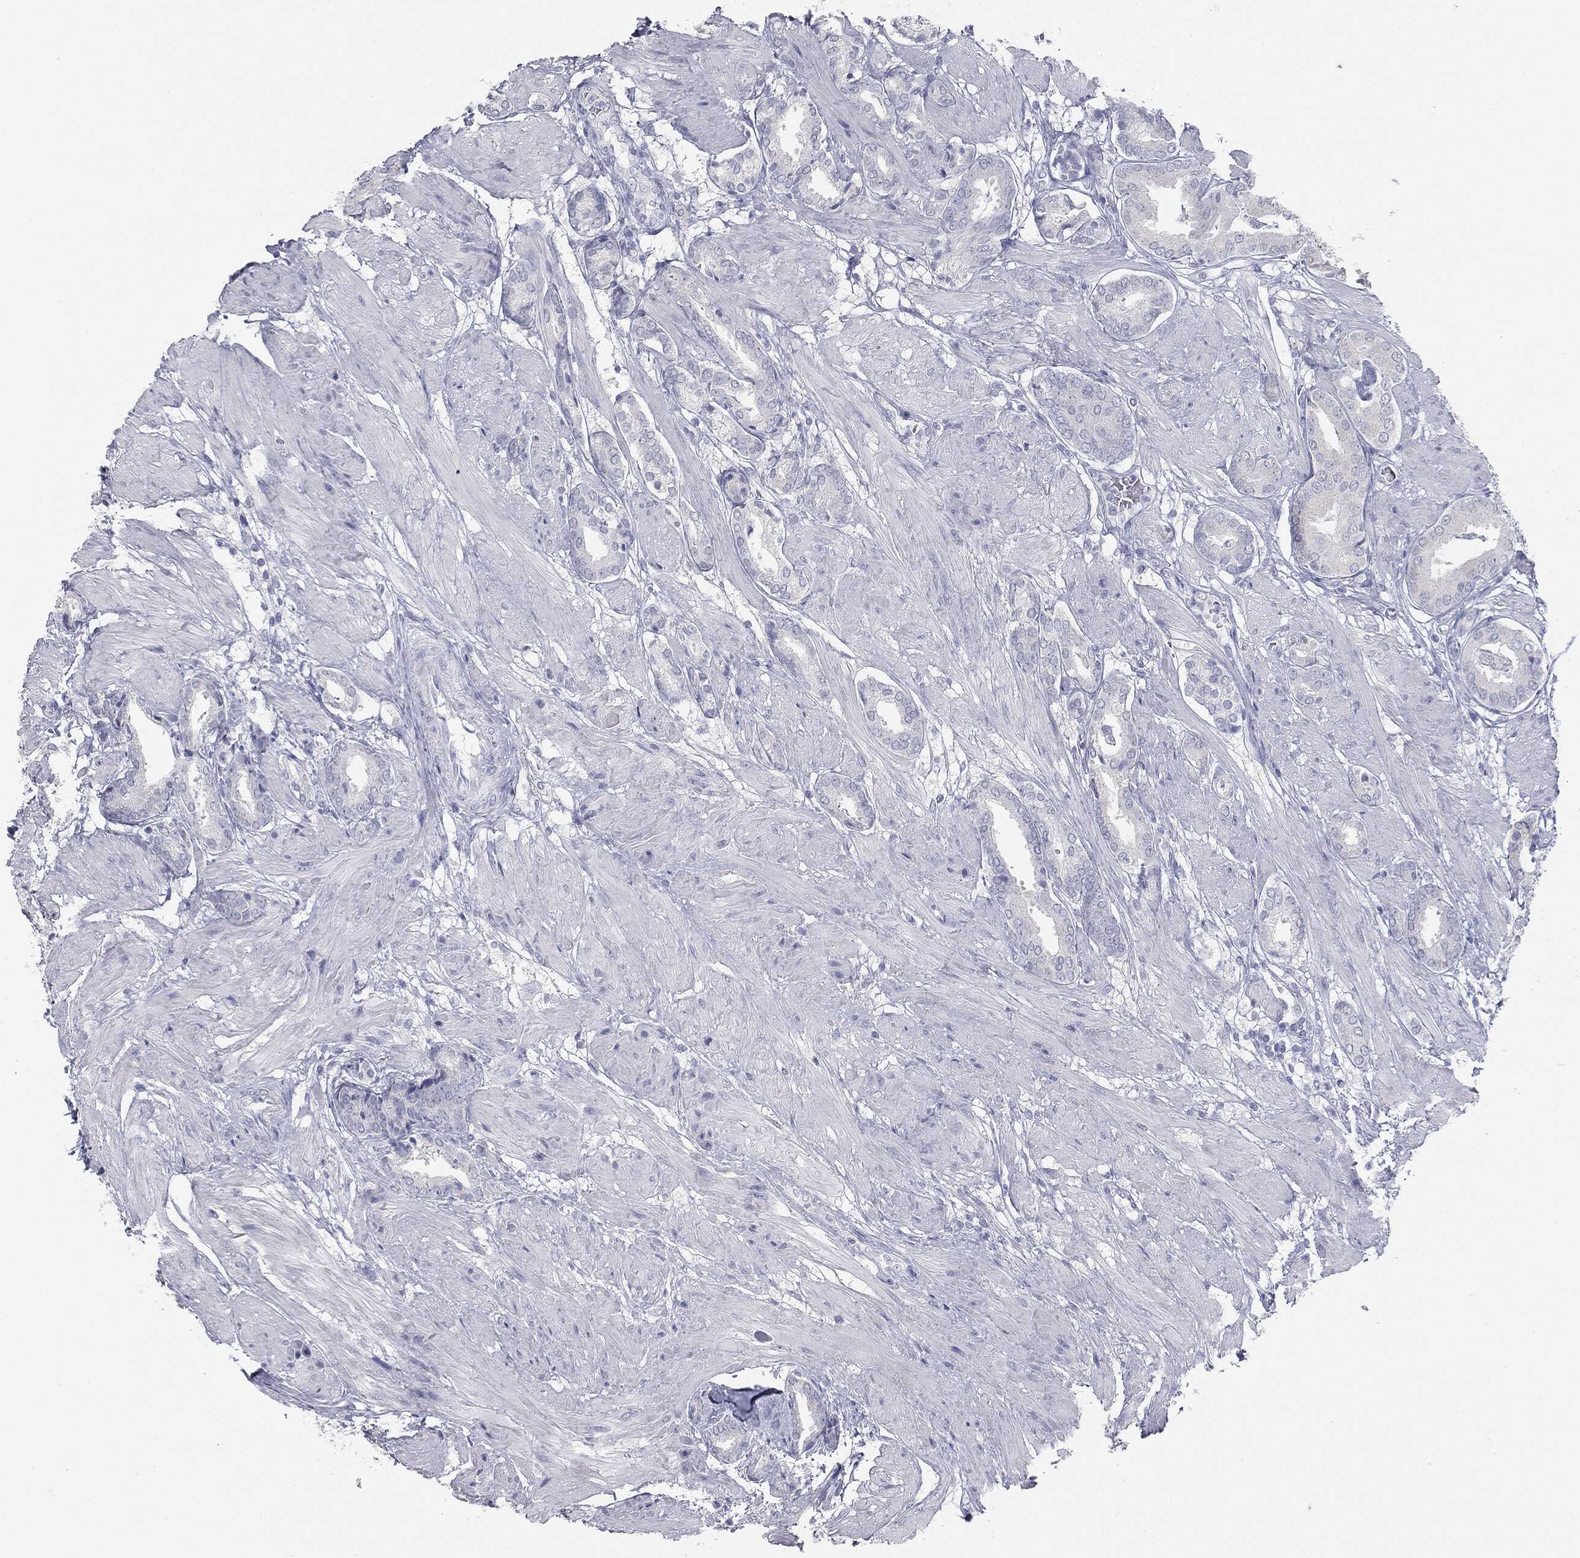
{"staining": {"intensity": "negative", "quantity": "none", "location": "none"}, "tissue": "prostate cancer", "cell_type": "Tumor cells", "image_type": "cancer", "snomed": [{"axis": "morphology", "description": "Adenocarcinoma, High grade"}, {"axis": "topography", "description": "Prostate"}], "caption": "This is an immunohistochemistry image of human prostate adenocarcinoma (high-grade). There is no positivity in tumor cells.", "gene": "MUC5AC", "patient": {"sex": "male", "age": 56}}